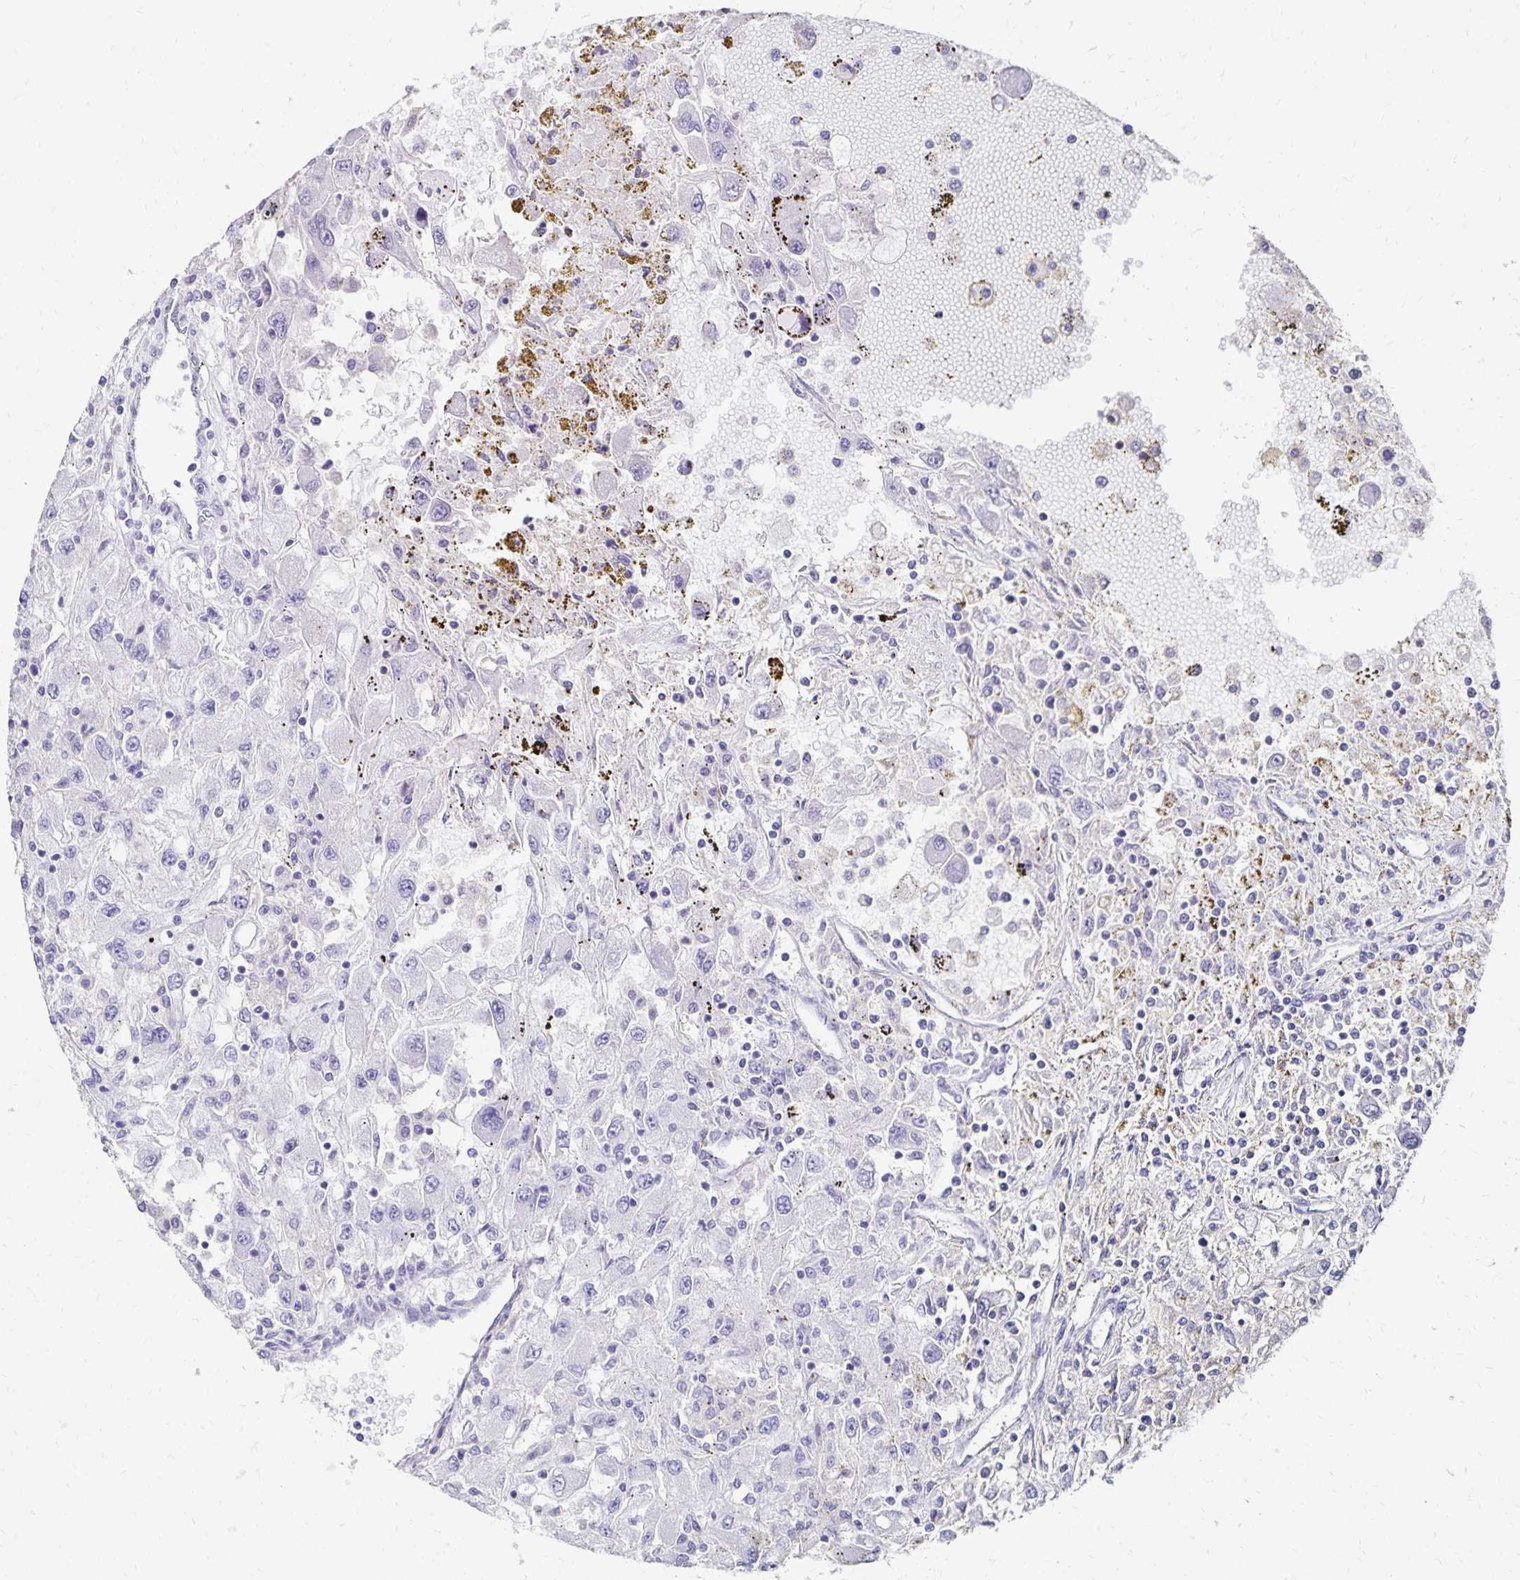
{"staining": {"intensity": "negative", "quantity": "none", "location": "none"}, "tissue": "renal cancer", "cell_type": "Tumor cells", "image_type": "cancer", "snomed": [{"axis": "morphology", "description": "Adenocarcinoma, NOS"}, {"axis": "topography", "description": "Kidney"}], "caption": "A histopathology image of renal cancer (adenocarcinoma) stained for a protein displays no brown staining in tumor cells. Nuclei are stained in blue.", "gene": "DYNLT4", "patient": {"sex": "female", "age": 67}}